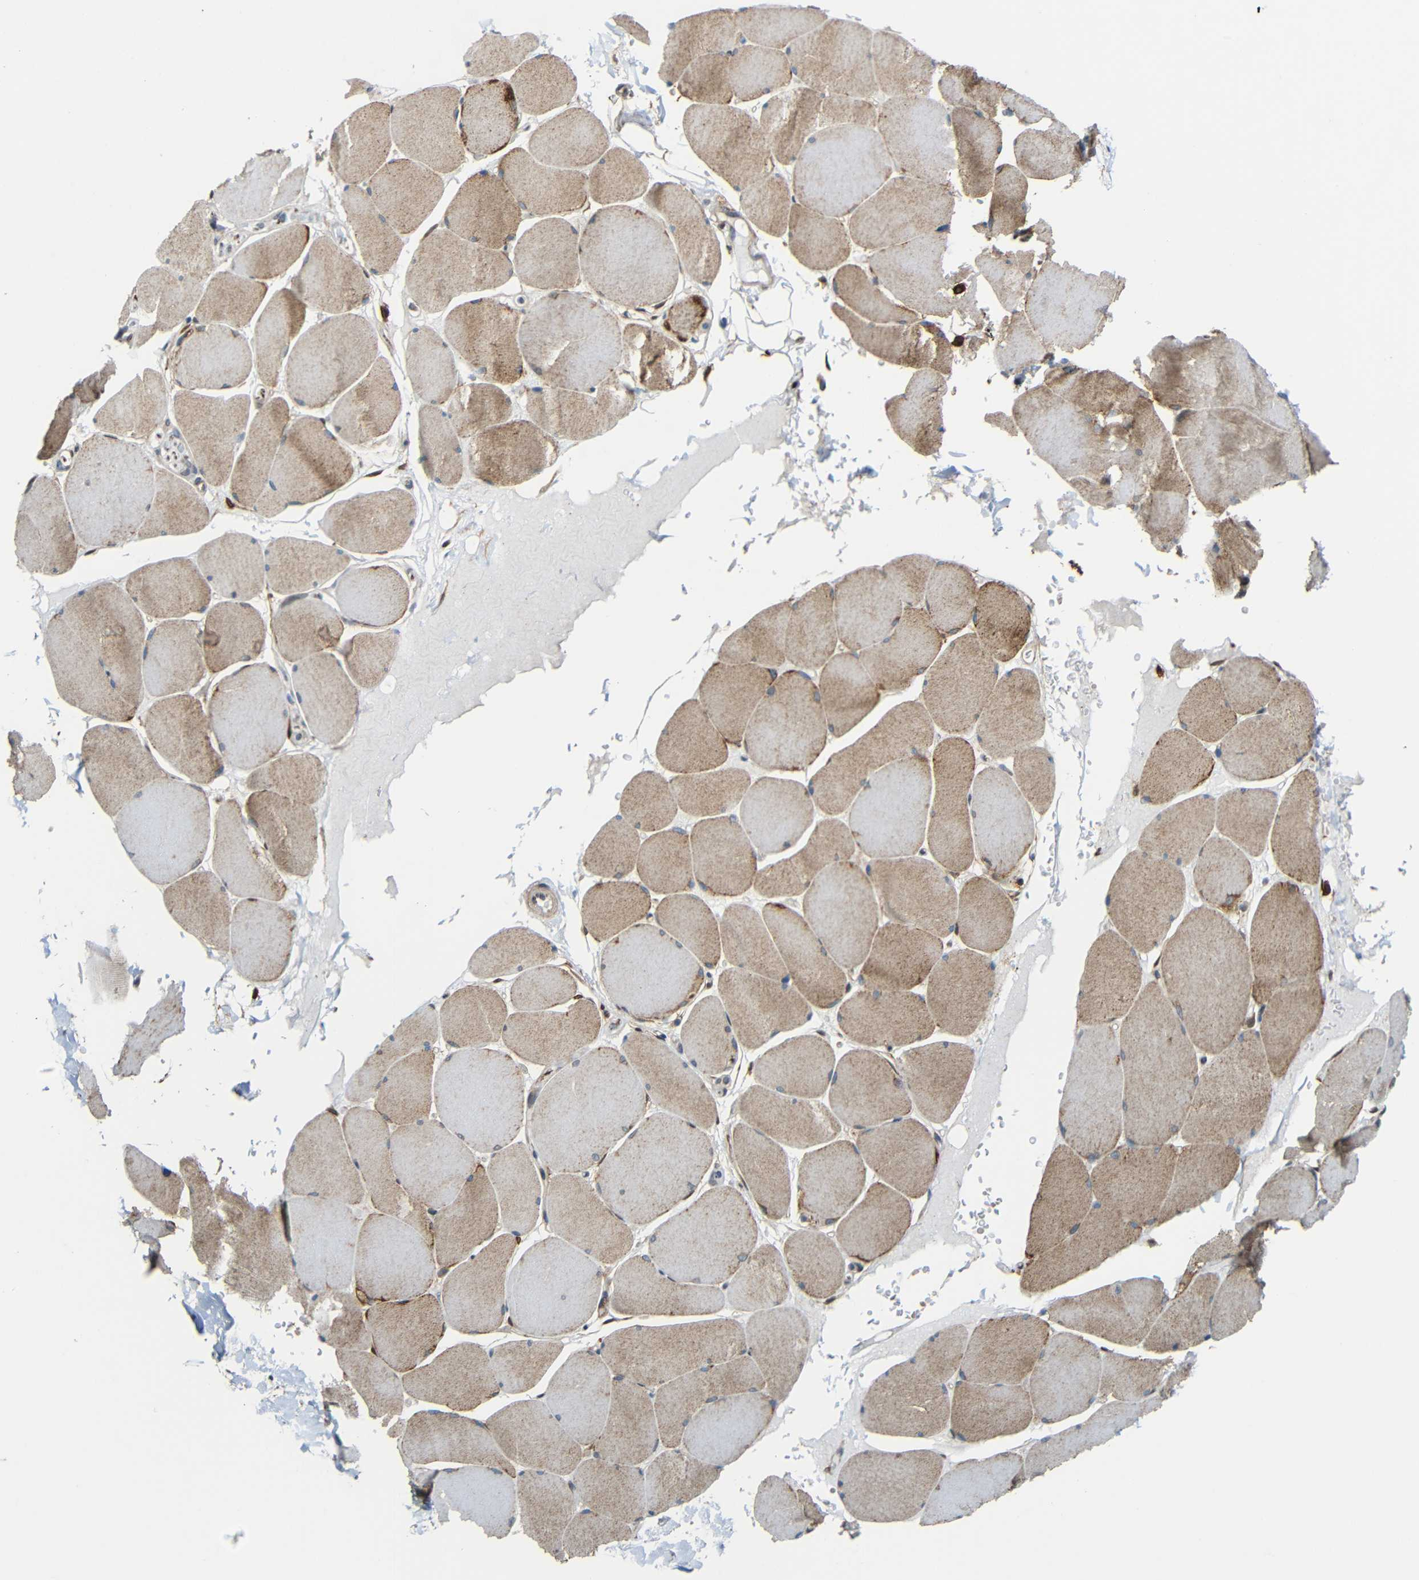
{"staining": {"intensity": "moderate", "quantity": ">75%", "location": "cytoplasmic/membranous"}, "tissue": "skeletal muscle", "cell_type": "Myocytes", "image_type": "normal", "snomed": [{"axis": "morphology", "description": "Normal tissue, NOS"}, {"axis": "topography", "description": "Skin"}, {"axis": "topography", "description": "Skeletal muscle"}], "caption": "Human skeletal muscle stained with a brown dye reveals moderate cytoplasmic/membranous positive positivity in approximately >75% of myocytes.", "gene": "C1GALT1", "patient": {"sex": "male", "age": 83}}